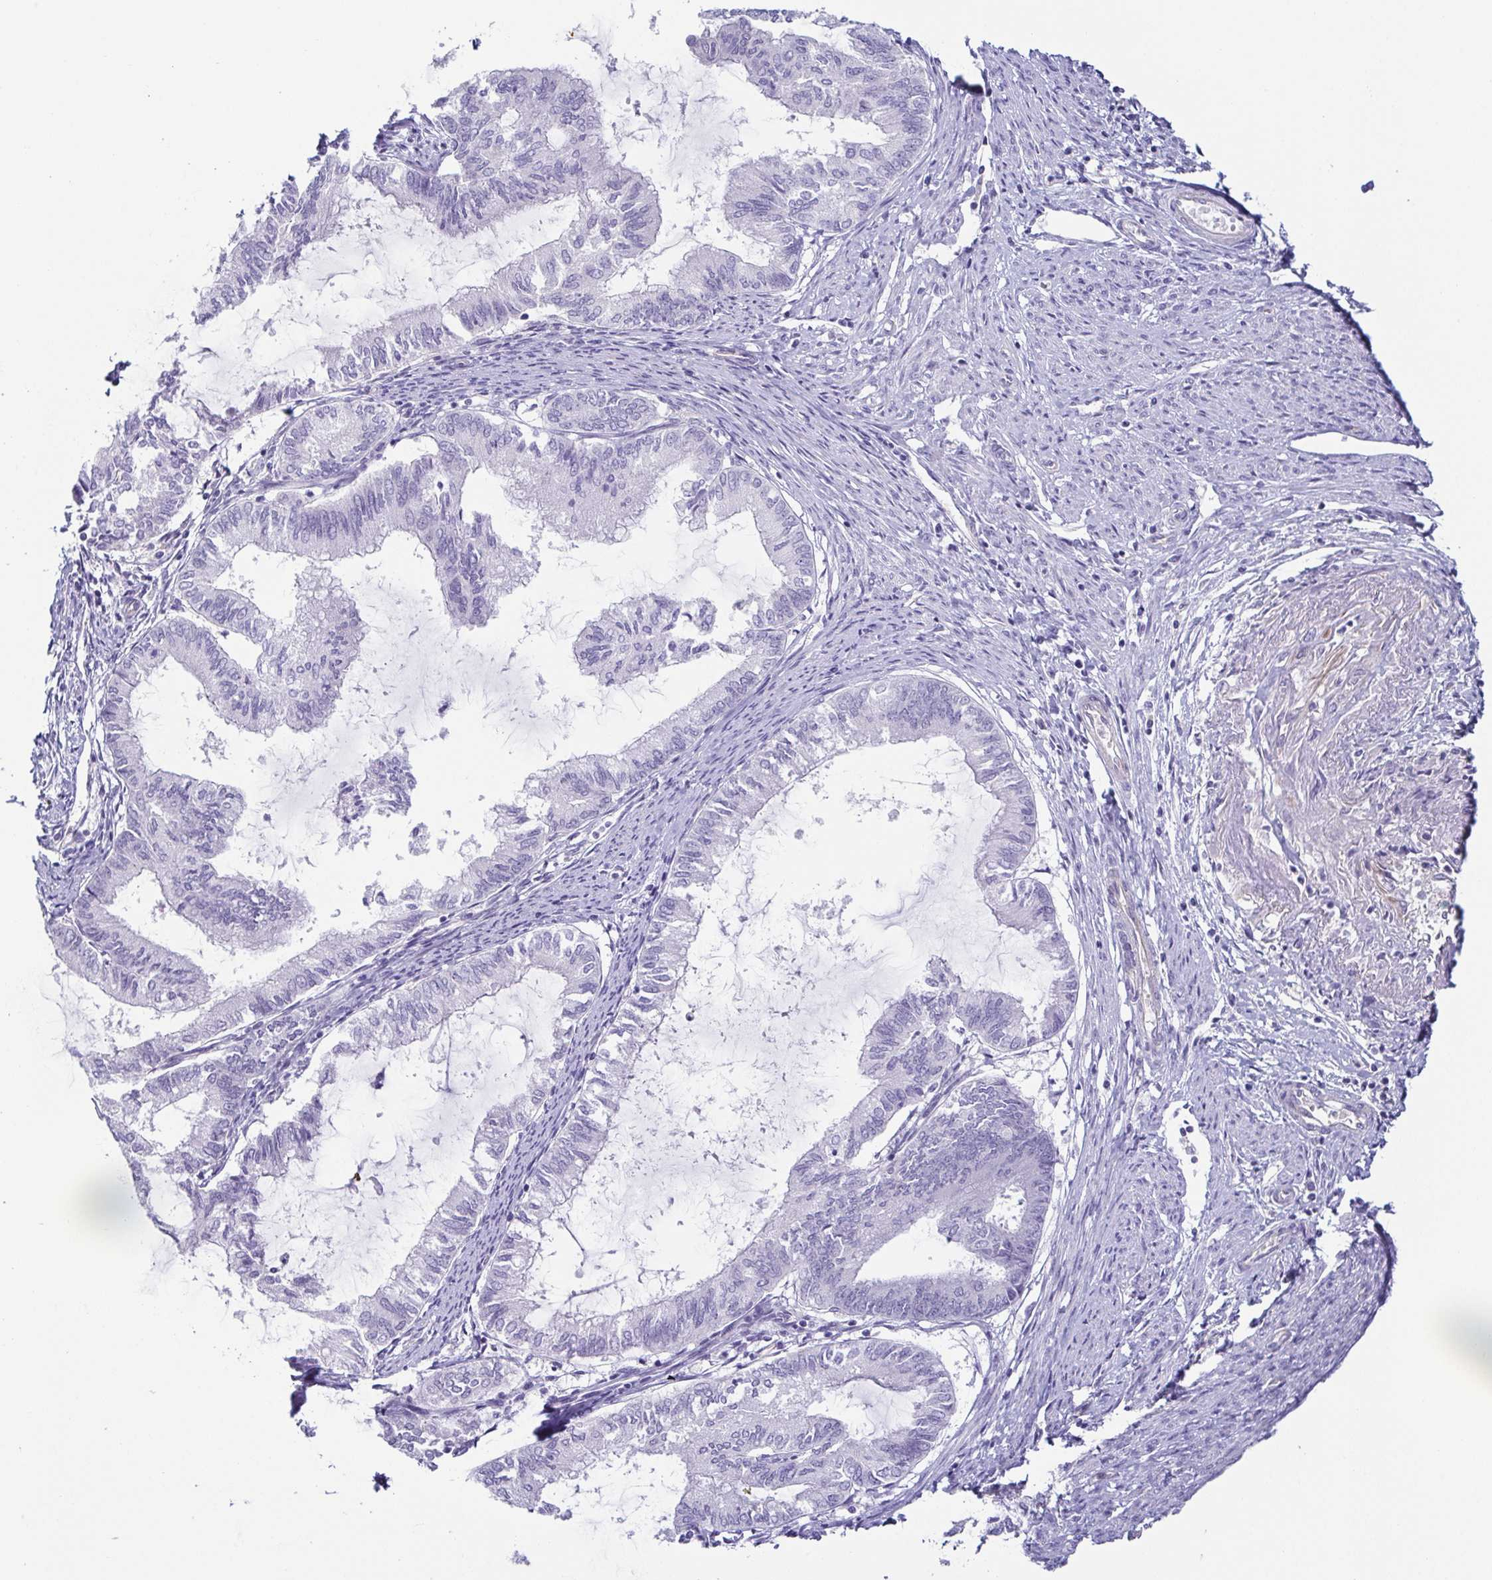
{"staining": {"intensity": "negative", "quantity": "none", "location": "none"}, "tissue": "endometrial cancer", "cell_type": "Tumor cells", "image_type": "cancer", "snomed": [{"axis": "morphology", "description": "Adenocarcinoma, NOS"}, {"axis": "topography", "description": "Endometrium"}], "caption": "This is an immunohistochemistry photomicrograph of adenocarcinoma (endometrial). There is no expression in tumor cells.", "gene": "COL17A1", "patient": {"sex": "female", "age": 86}}